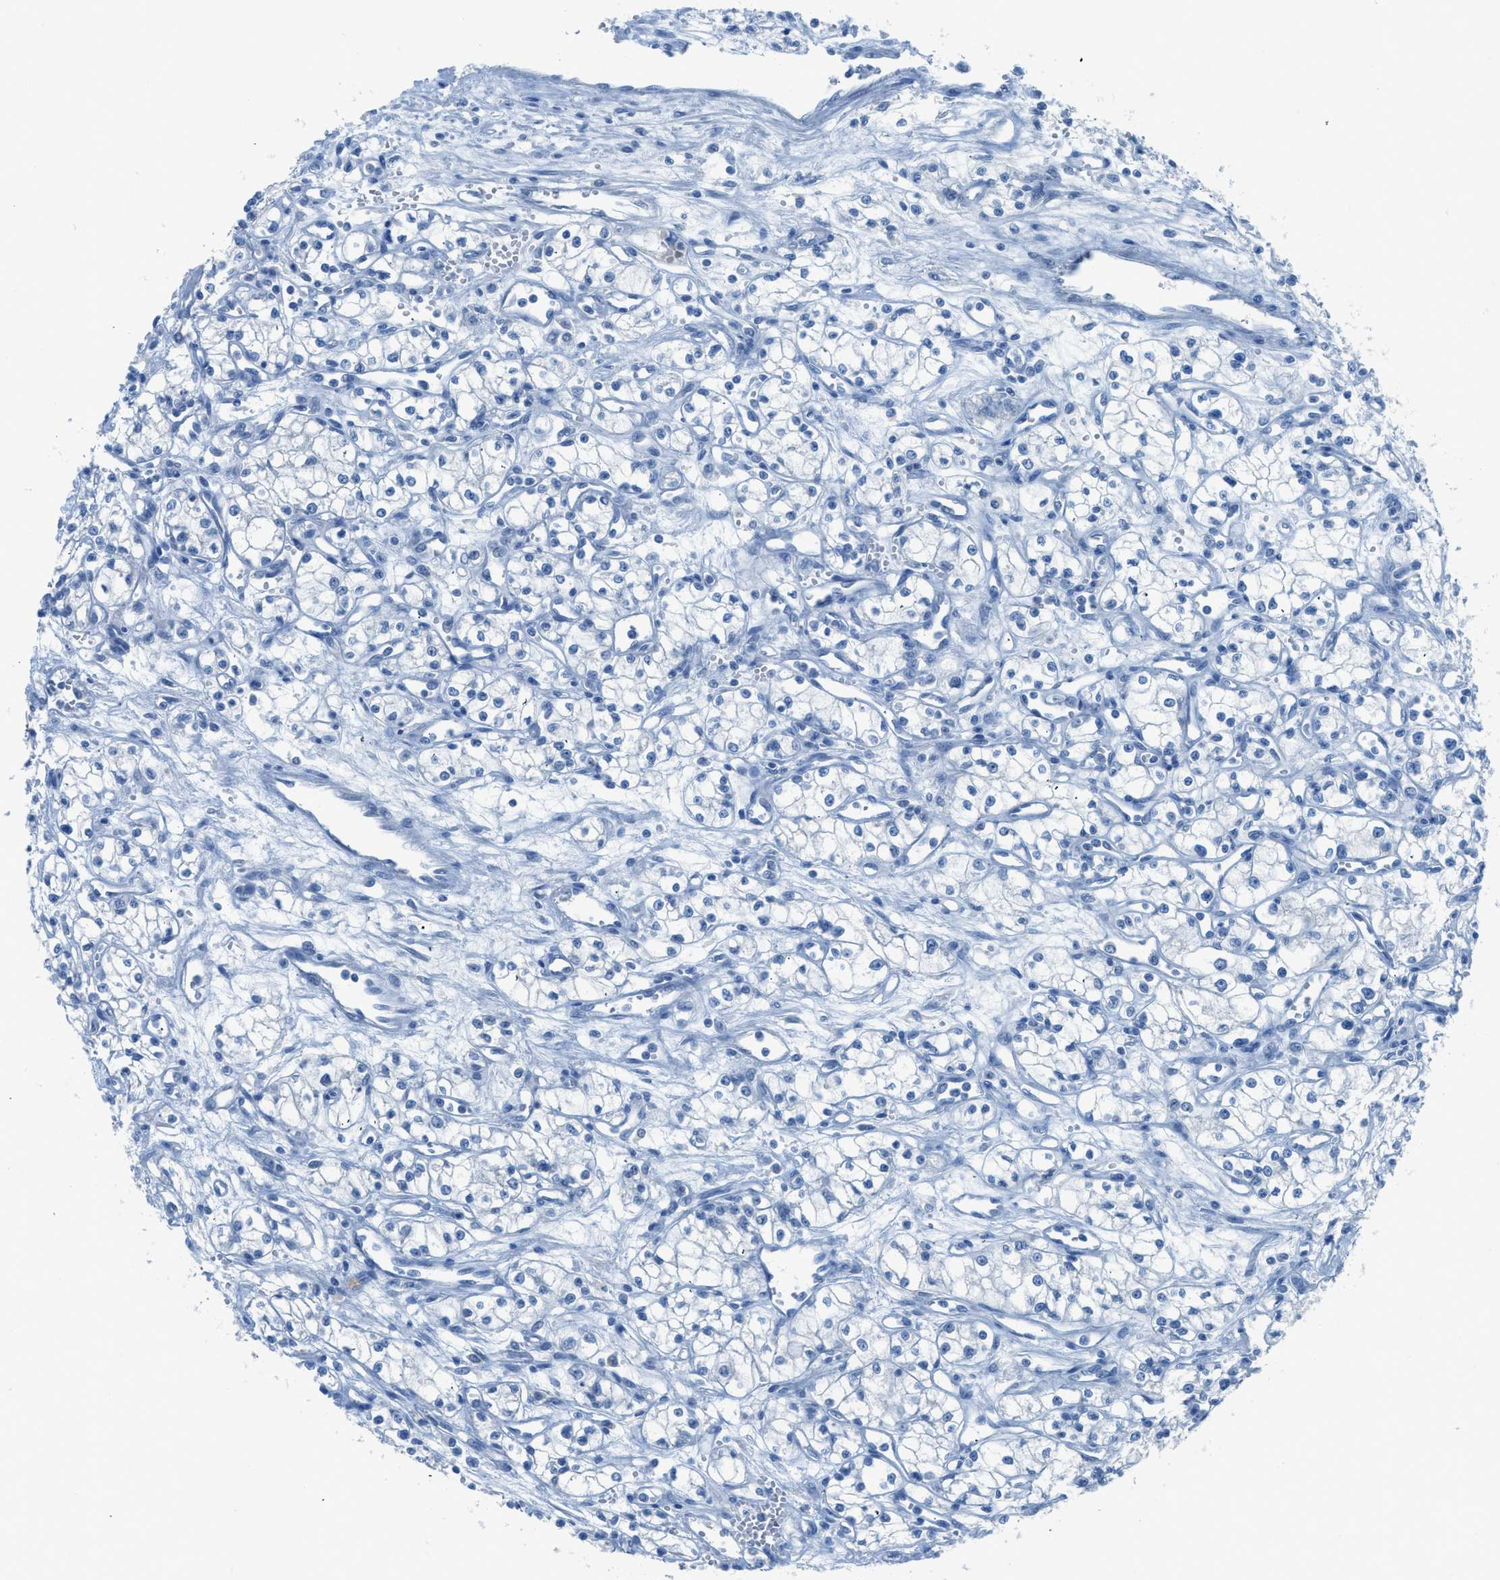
{"staining": {"intensity": "negative", "quantity": "none", "location": "none"}, "tissue": "renal cancer", "cell_type": "Tumor cells", "image_type": "cancer", "snomed": [{"axis": "morphology", "description": "Normal tissue, NOS"}, {"axis": "morphology", "description": "Adenocarcinoma, NOS"}, {"axis": "topography", "description": "Kidney"}], "caption": "Histopathology image shows no protein expression in tumor cells of adenocarcinoma (renal) tissue. Nuclei are stained in blue.", "gene": "ACAN", "patient": {"sex": "male", "age": 59}}